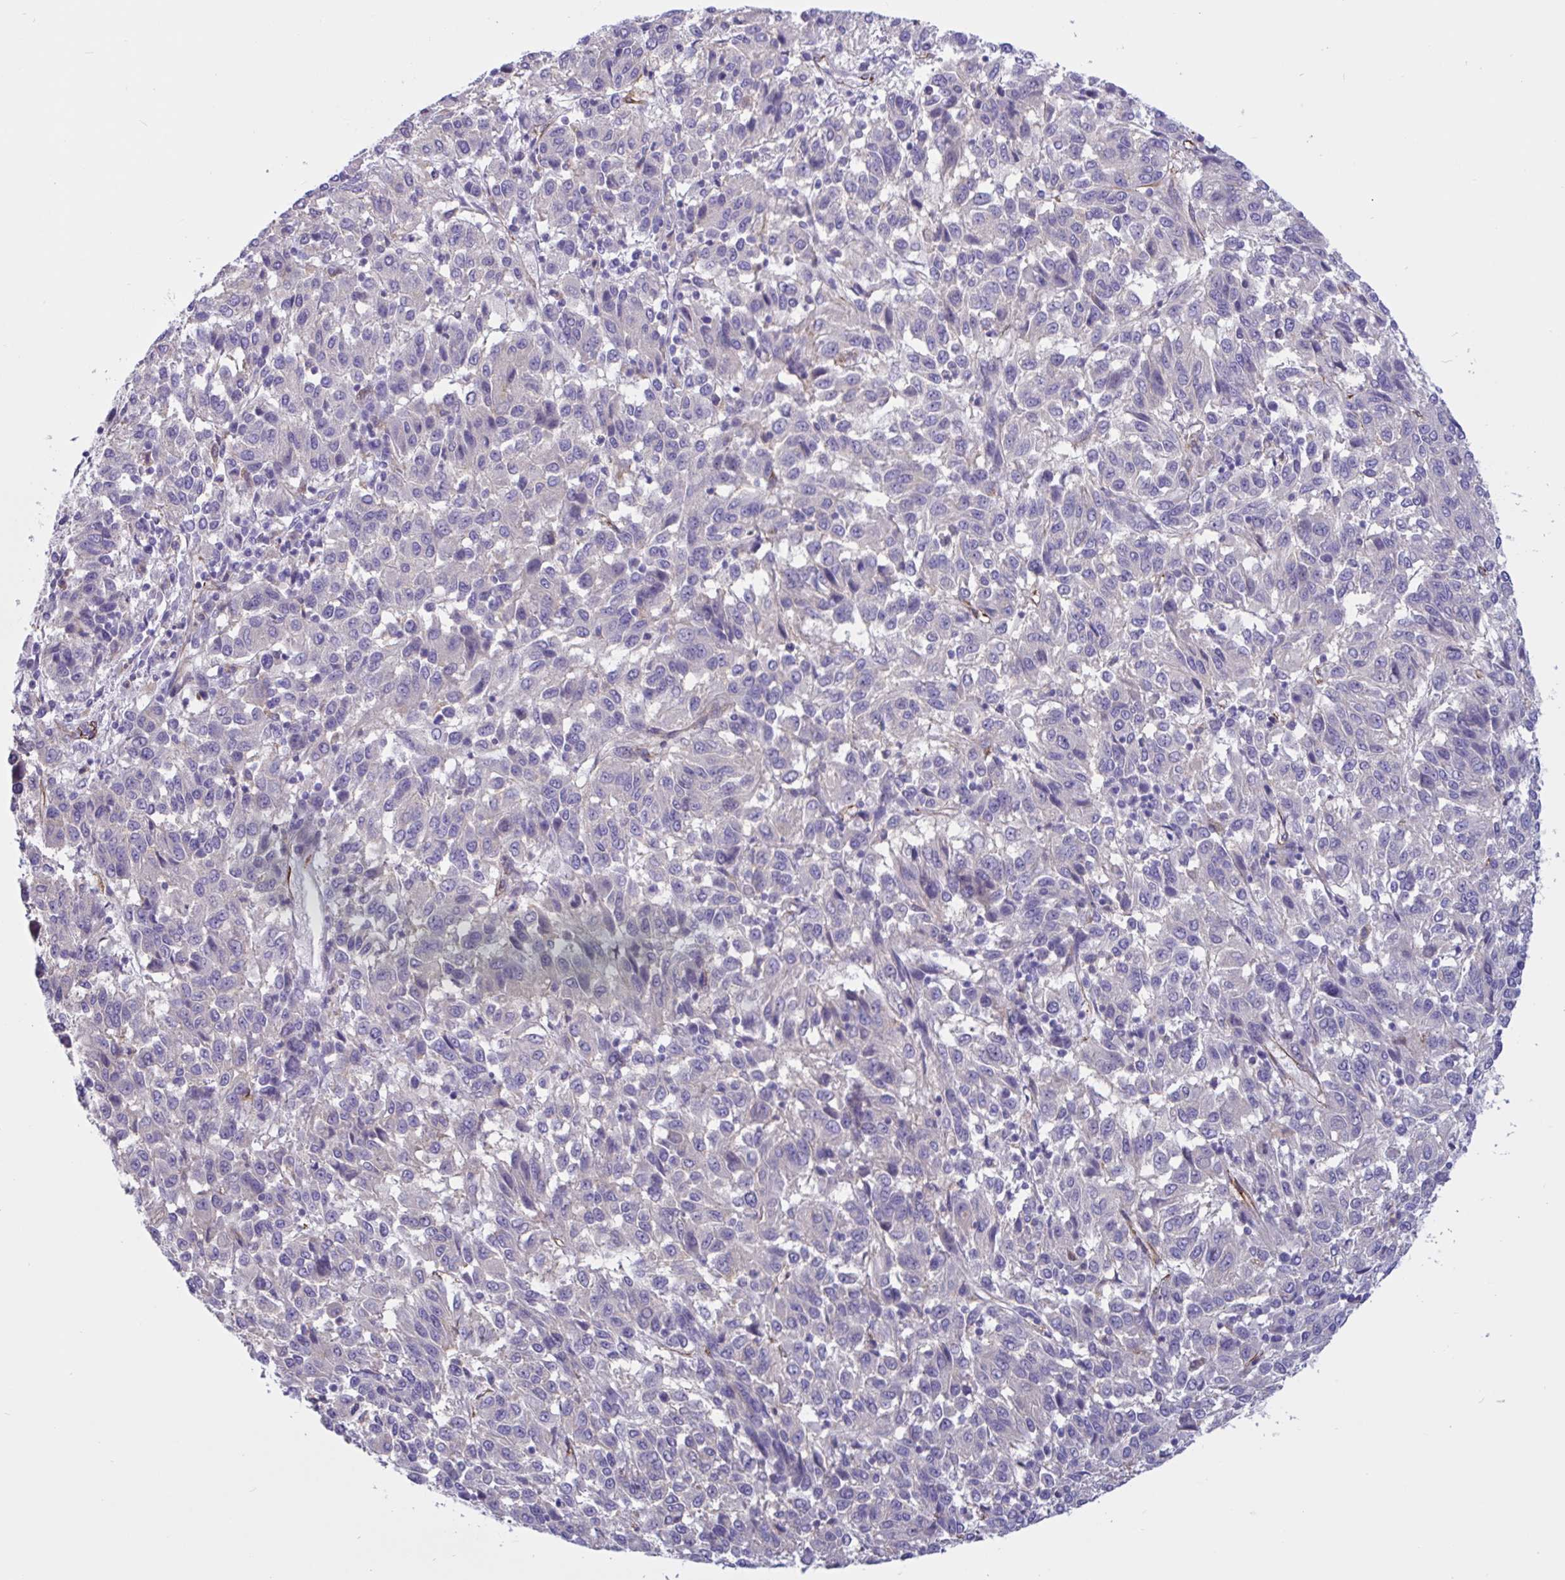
{"staining": {"intensity": "negative", "quantity": "none", "location": "none"}, "tissue": "melanoma", "cell_type": "Tumor cells", "image_type": "cancer", "snomed": [{"axis": "morphology", "description": "Malignant melanoma, Metastatic site"}, {"axis": "topography", "description": "Lung"}], "caption": "Immunohistochemical staining of malignant melanoma (metastatic site) reveals no significant expression in tumor cells. The staining is performed using DAB (3,3'-diaminobenzidine) brown chromogen with nuclei counter-stained in using hematoxylin.", "gene": "RPL22L1", "patient": {"sex": "male", "age": 64}}